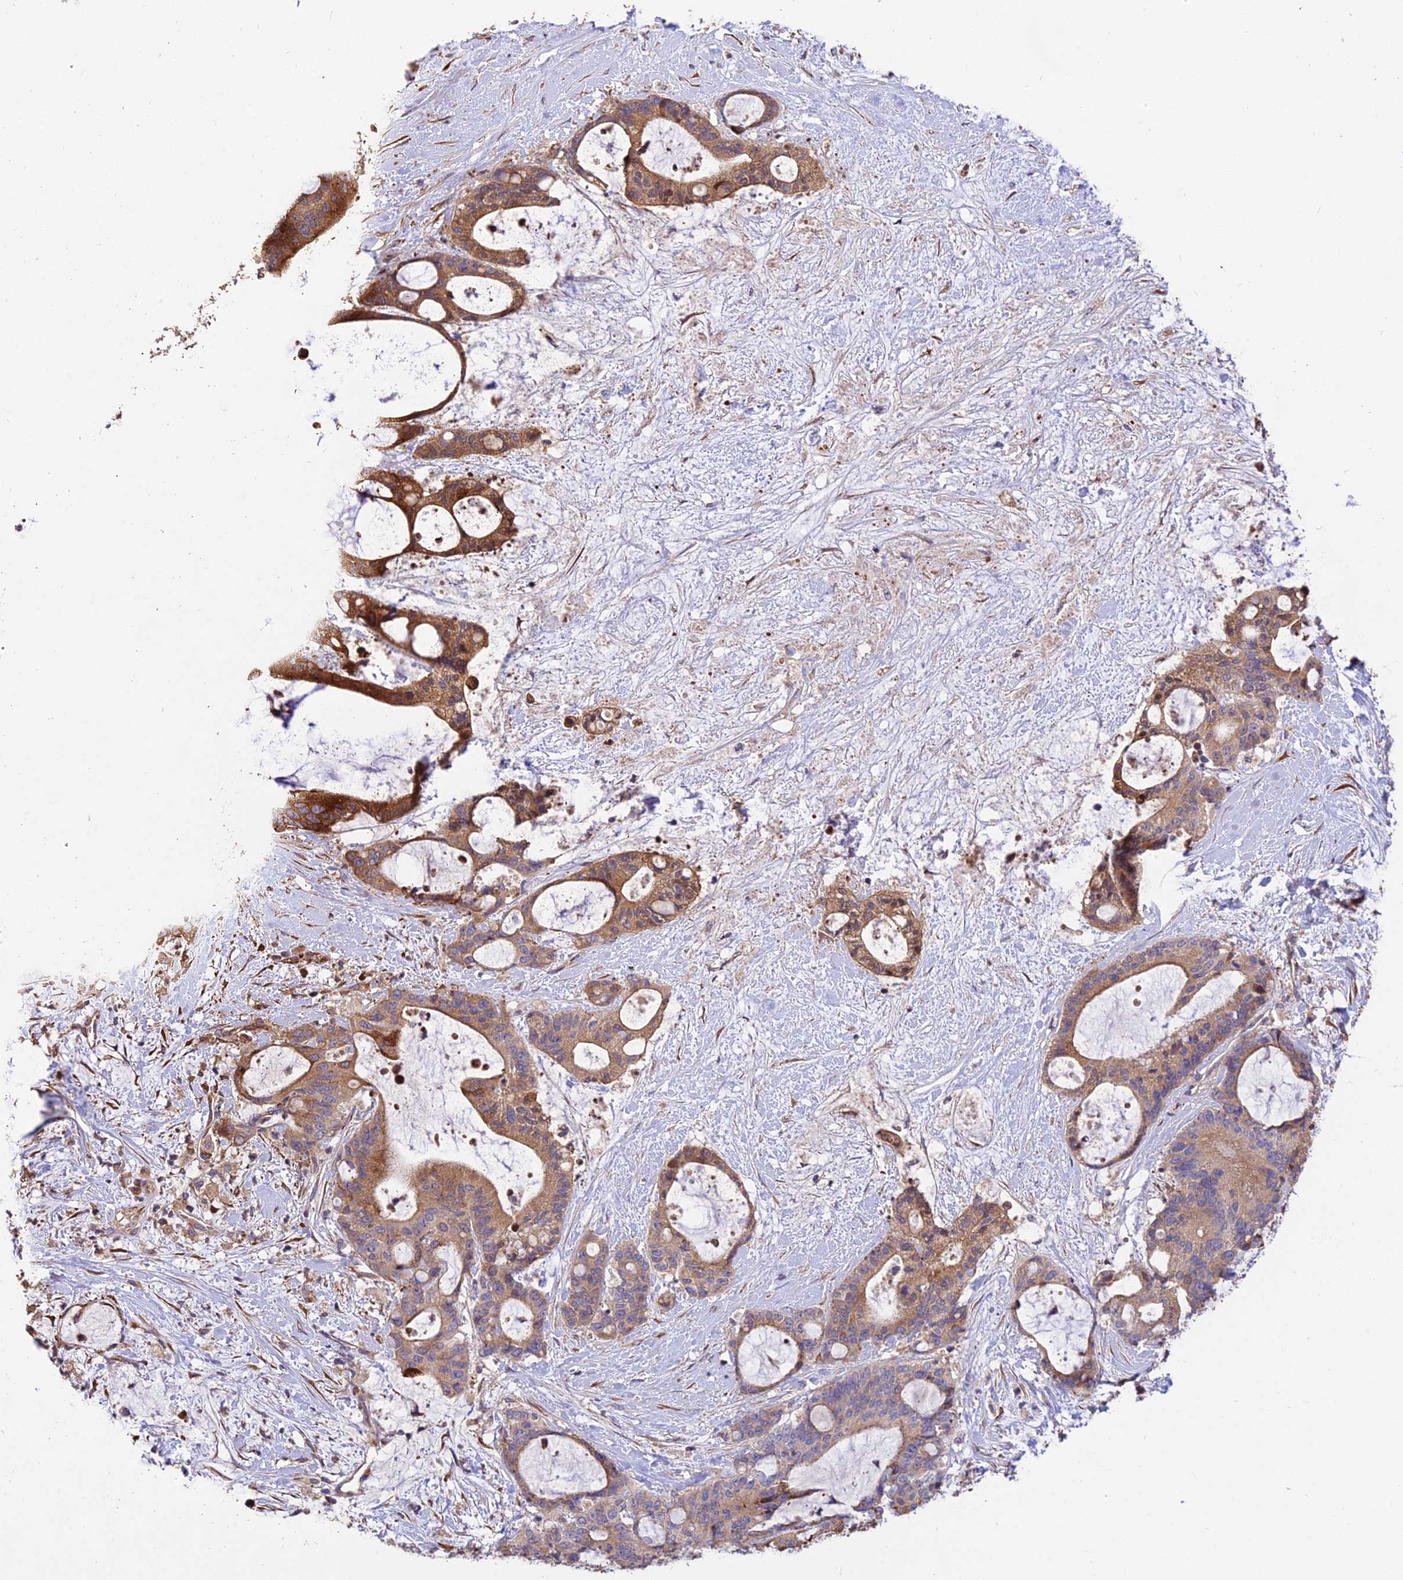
{"staining": {"intensity": "moderate", "quantity": ">75%", "location": "cytoplasmic/membranous"}, "tissue": "liver cancer", "cell_type": "Tumor cells", "image_type": "cancer", "snomed": [{"axis": "morphology", "description": "Normal tissue, NOS"}, {"axis": "morphology", "description": "Cholangiocarcinoma"}, {"axis": "topography", "description": "Liver"}, {"axis": "topography", "description": "Peripheral nerve tissue"}], "caption": "A photomicrograph of cholangiocarcinoma (liver) stained for a protein shows moderate cytoplasmic/membranous brown staining in tumor cells.", "gene": "ROCK1", "patient": {"sex": "female", "age": 73}}